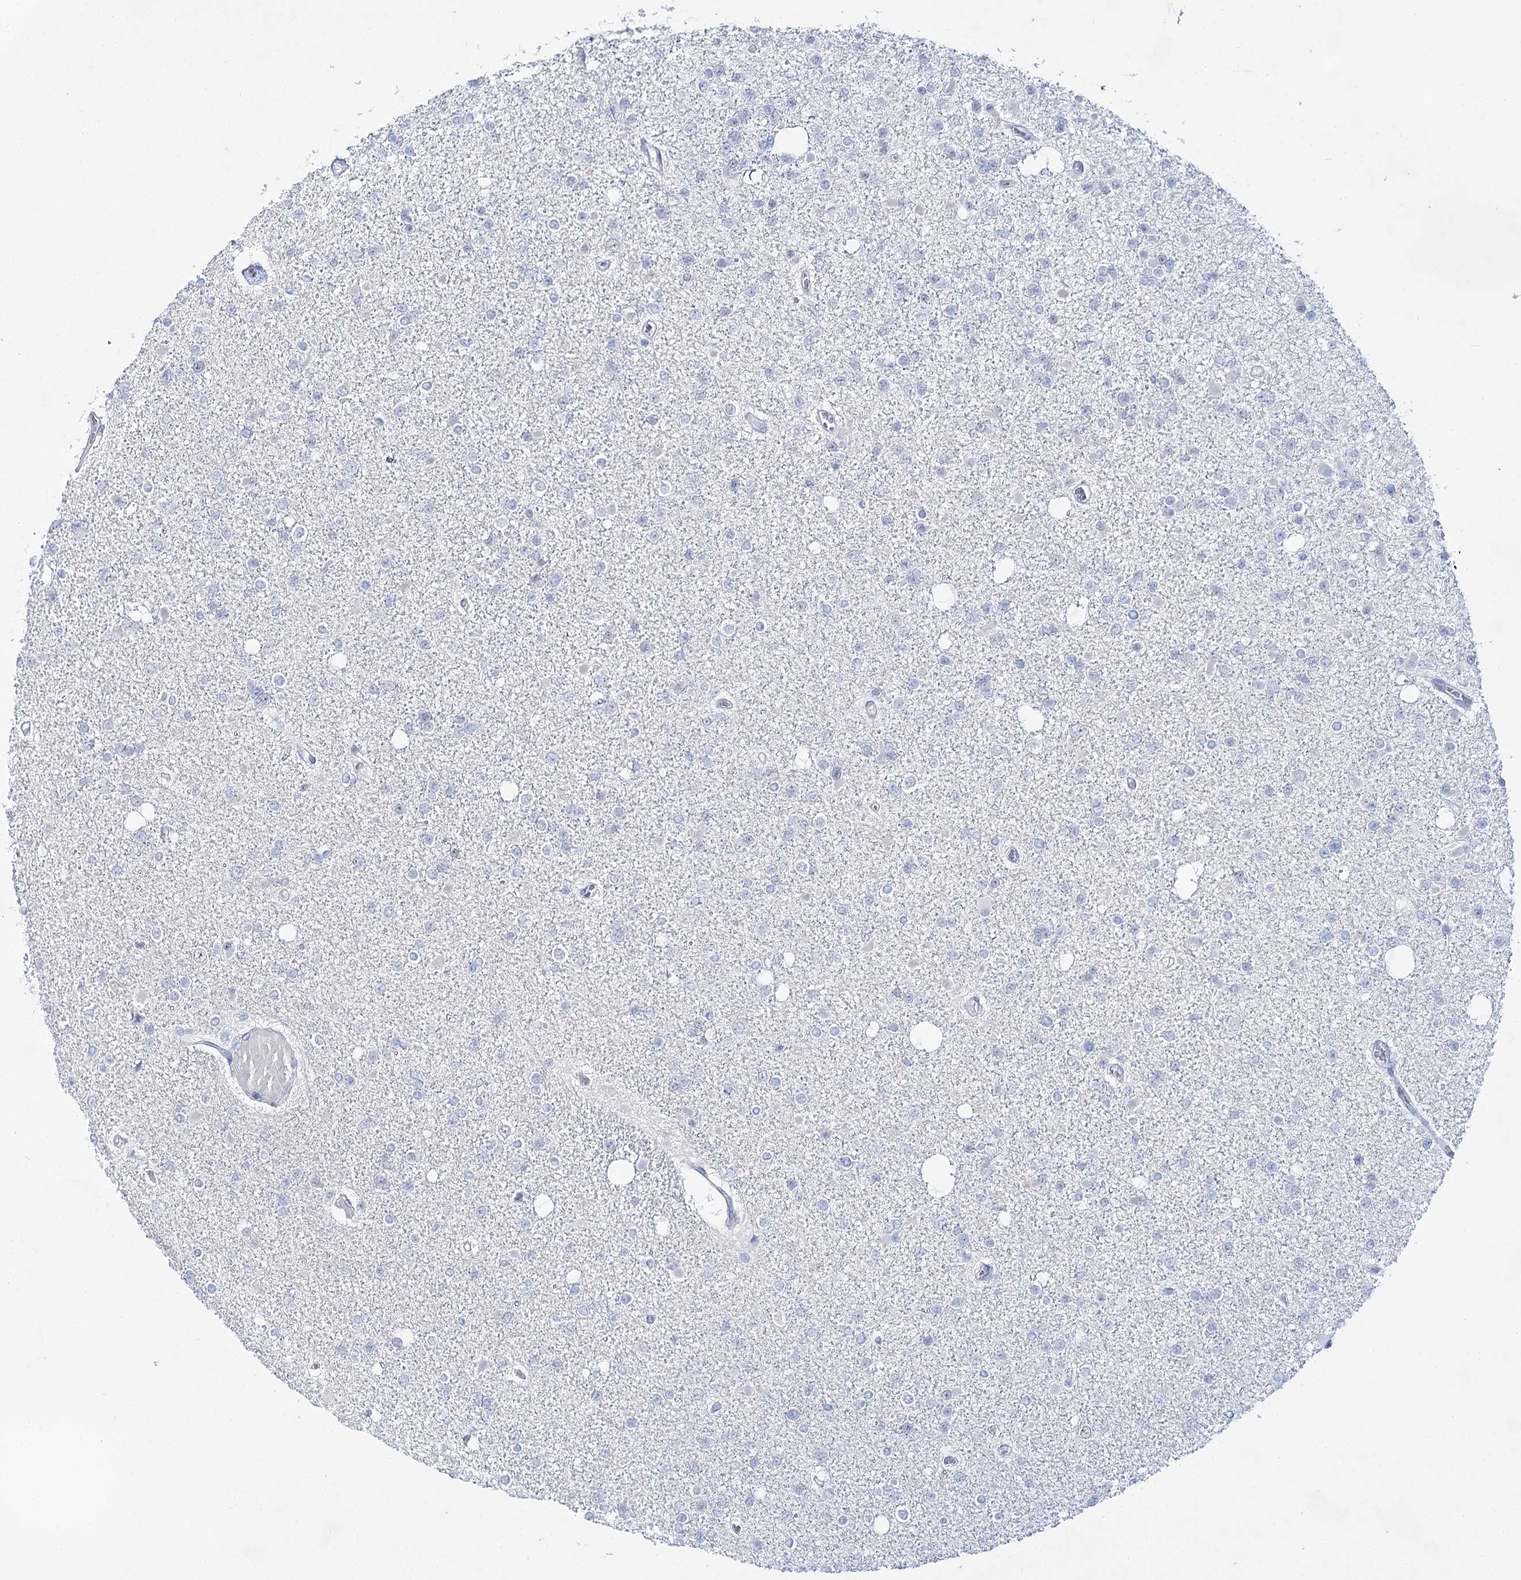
{"staining": {"intensity": "negative", "quantity": "none", "location": "none"}, "tissue": "glioma", "cell_type": "Tumor cells", "image_type": "cancer", "snomed": [{"axis": "morphology", "description": "Glioma, malignant, Low grade"}, {"axis": "topography", "description": "Brain"}], "caption": "This is an immunohistochemistry micrograph of human glioma. There is no positivity in tumor cells.", "gene": "BPHL", "patient": {"sex": "female", "age": 22}}